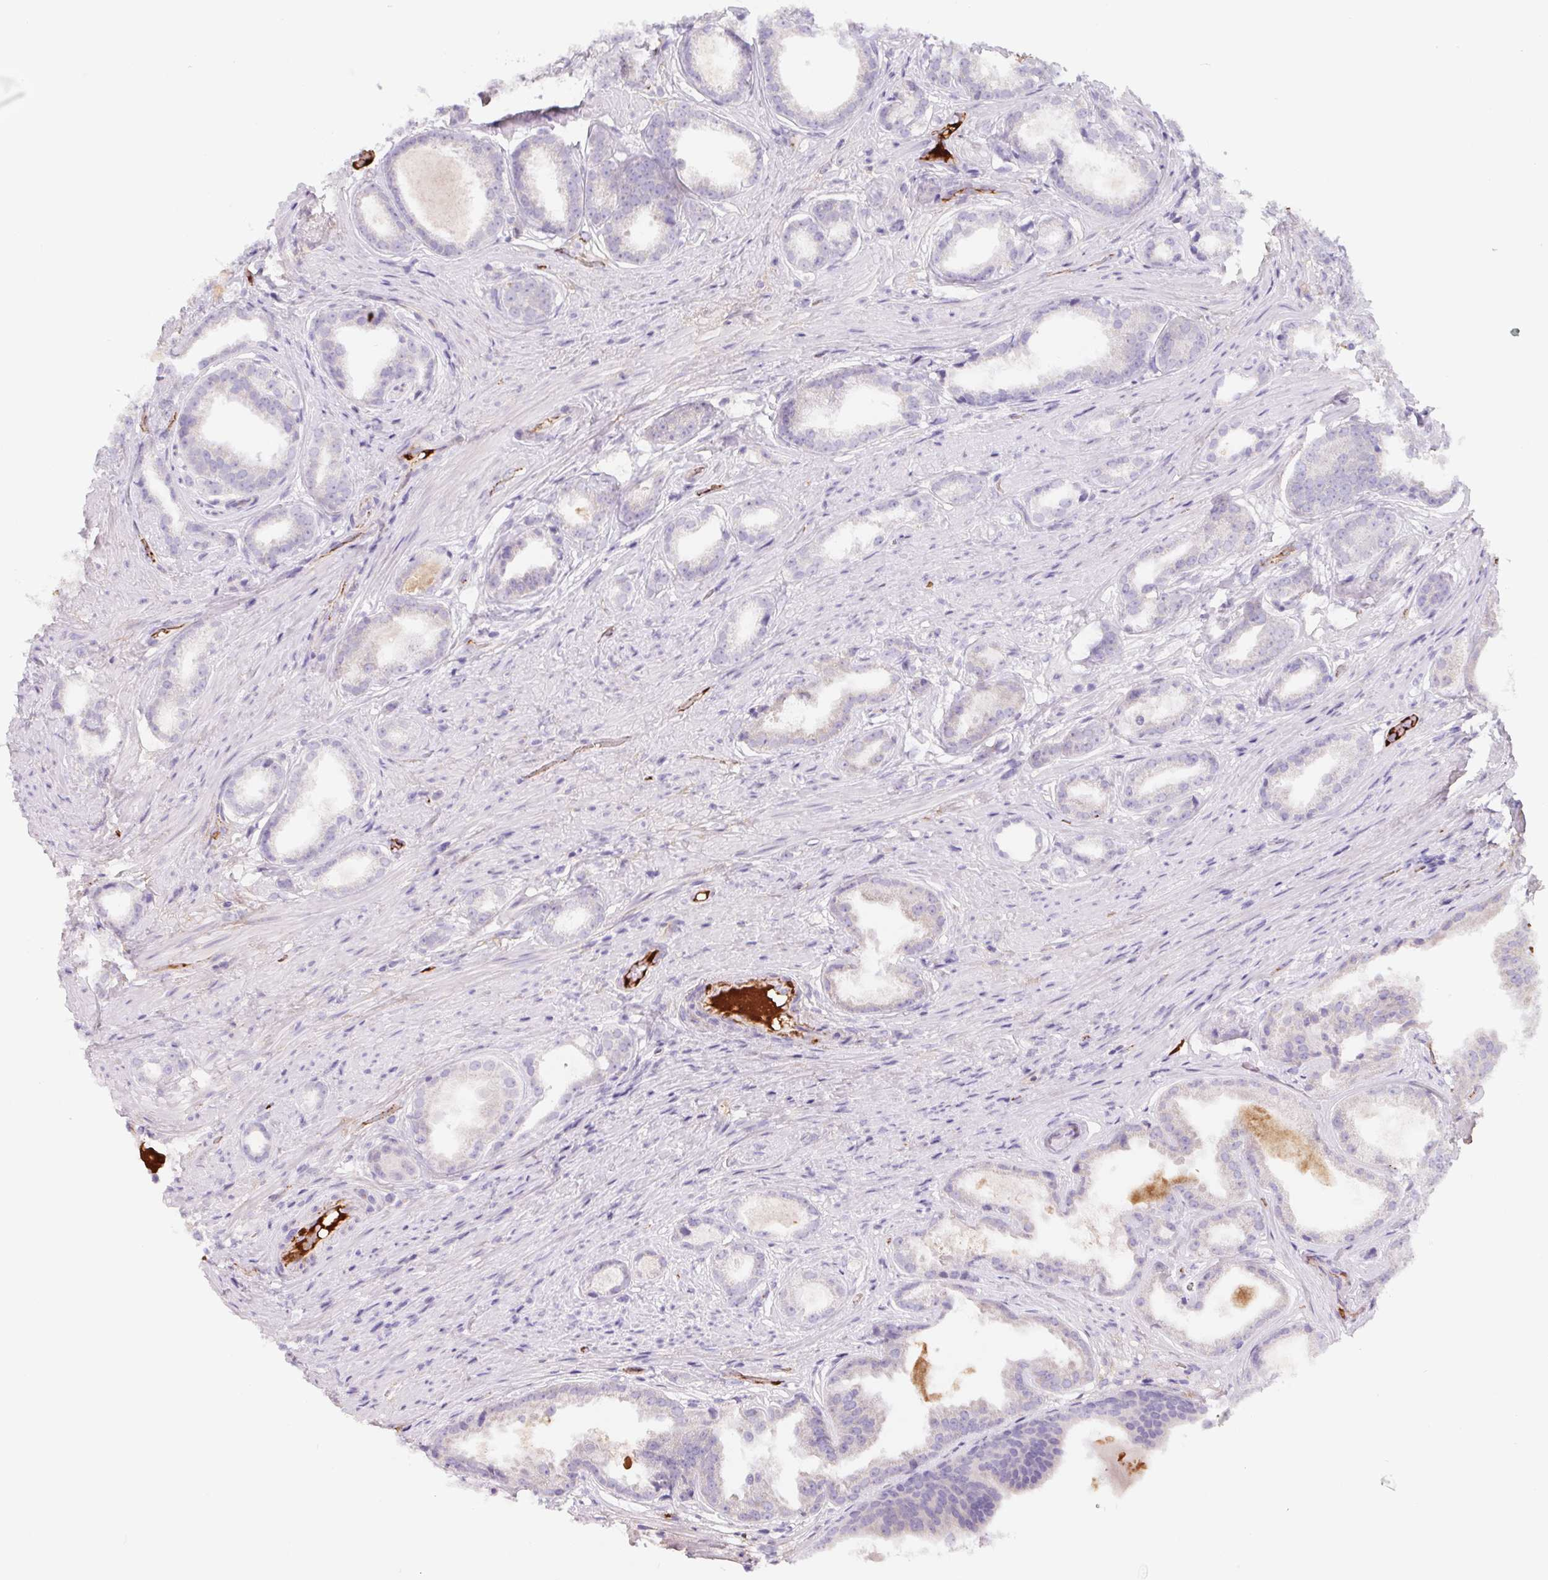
{"staining": {"intensity": "negative", "quantity": "none", "location": "none"}, "tissue": "prostate cancer", "cell_type": "Tumor cells", "image_type": "cancer", "snomed": [{"axis": "morphology", "description": "Adenocarcinoma, Low grade"}, {"axis": "topography", "description": "Prostate"}], "caption": "High magnification brightfield microscopy of prostate cancer (low-grade adenocarcinoma) stained with DAB (3,3'-diaminobenzidine) (brown) and counterstained with hematoxylin (blue): tumor cells show no significant positivity. The staining is performed using DAB brown chromogen with nuclei counter-stained in using hematoxylin.", "gene": "LPA", "patient": {"sex": "male", "age": 65}}